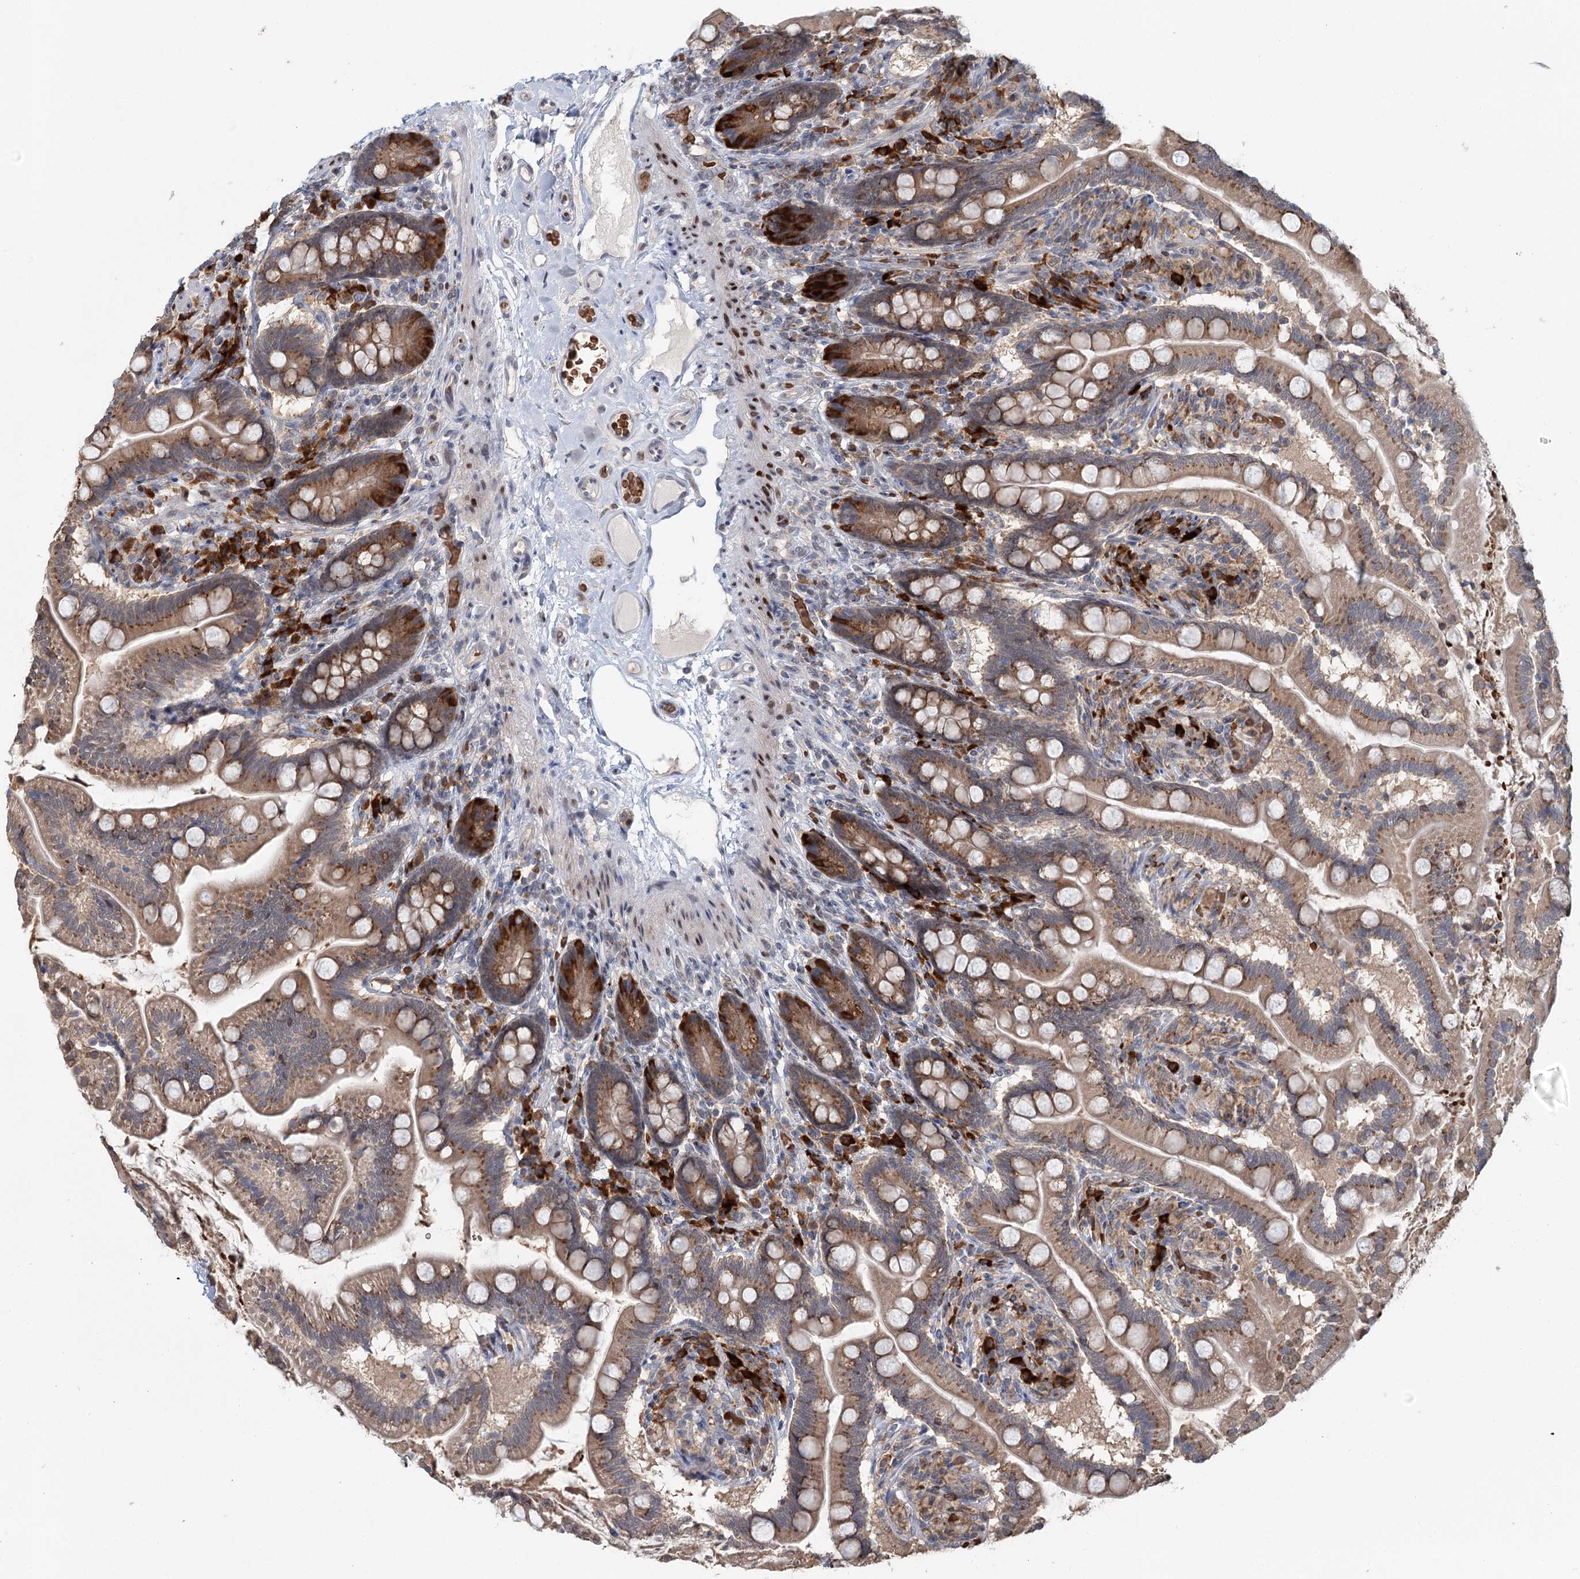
{"staining": {"intensity": "moderate", "quantity": ">75%", "location": "cytoplasmic/membranous"}, "tissue": "small intestine", "cell_type": "Glandular cells", "image_type": "normal", "snomed": [{"axis": "morphology", "description": "Normal tissue, NOS"}, {"axis": "topography", "description": "Small intestine"}], "caption": "A micrograph of small intestine stained for a protein reveals moderate cytoplasmic/membranous brown staining in glandular cells. Immunohistochemistry (ihc) stains the protein in brown and the nuclei are stained blue.", "gene": "ADK", "patient": {"sex": "female", "age": 64}}